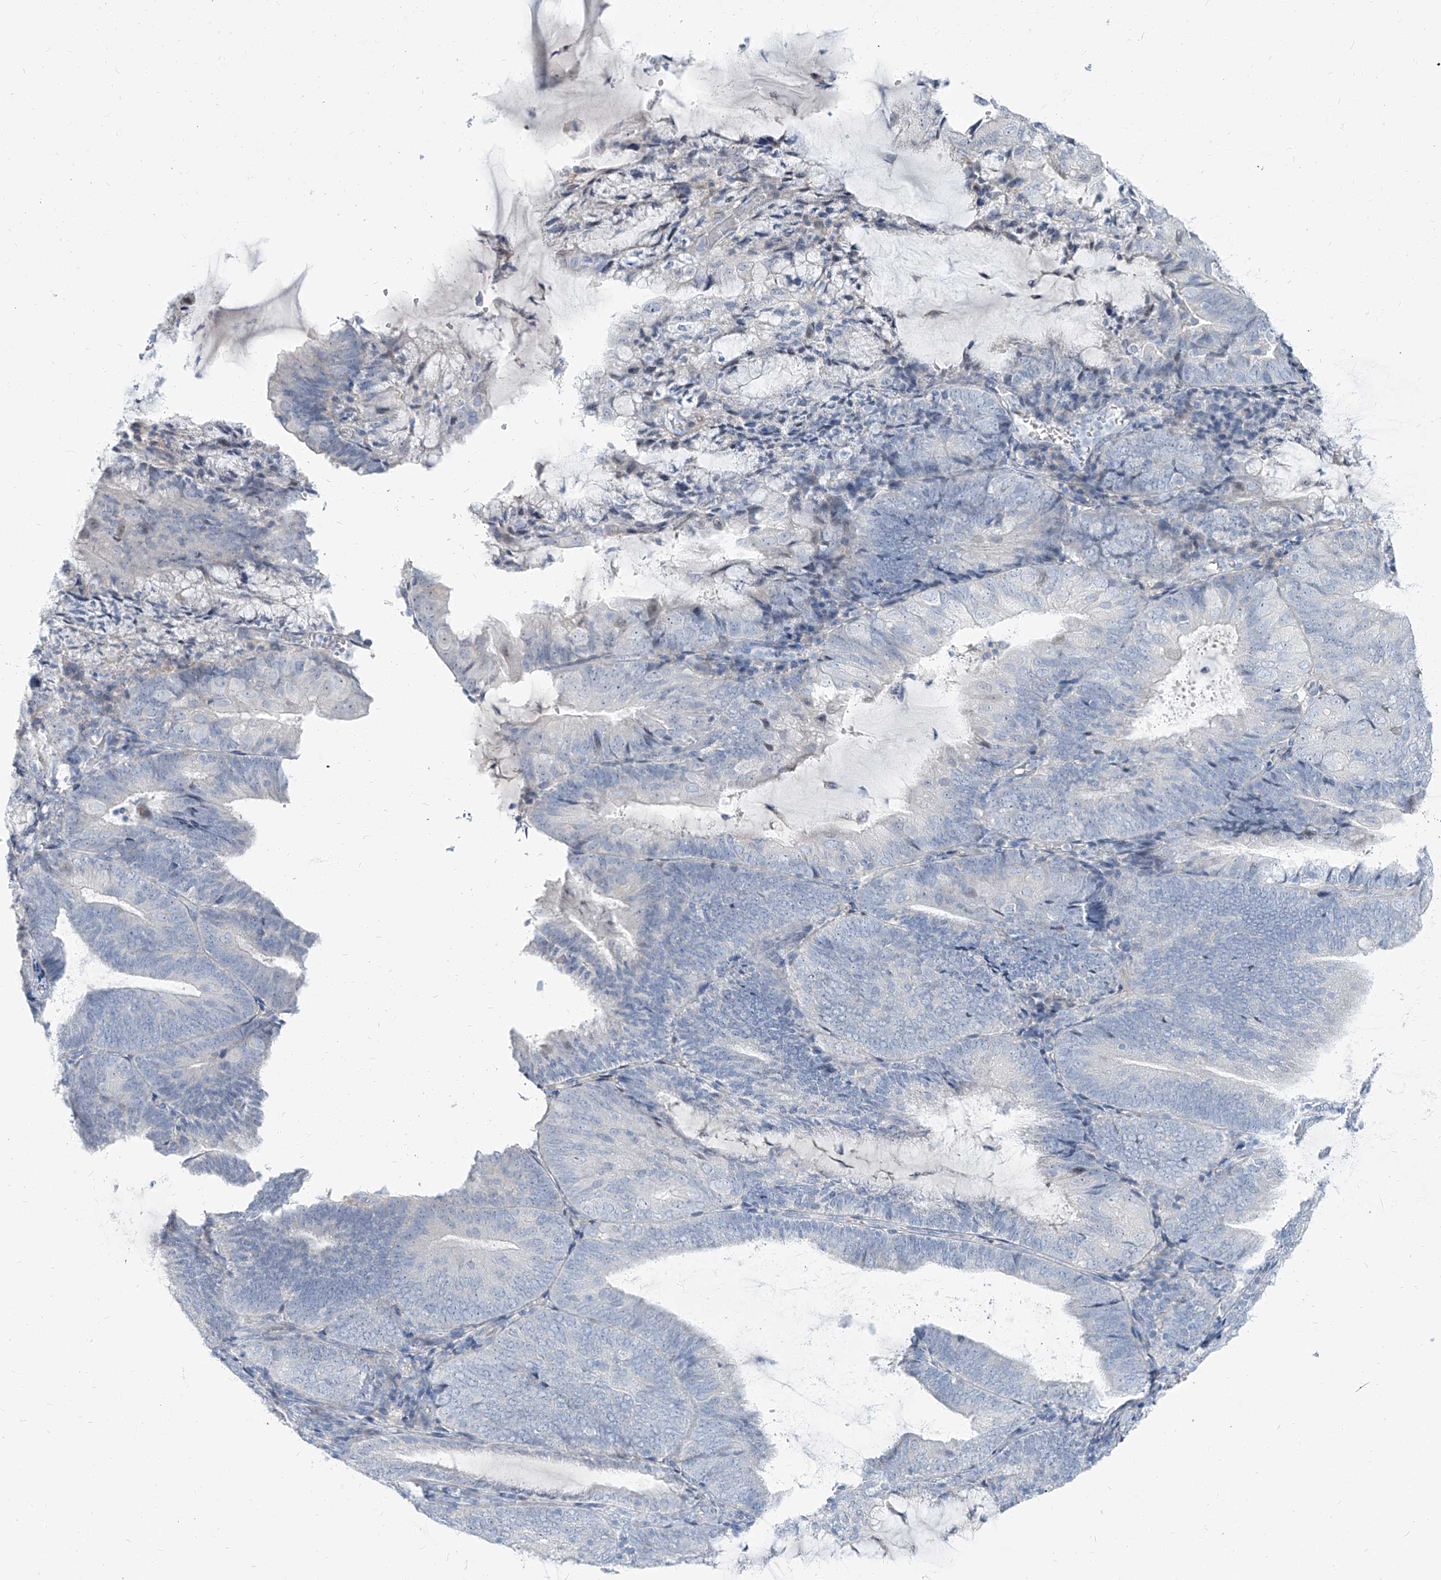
{"staining": {"intensity": "negative", "quantity": "none", "location": "none"}, "tissue": "endometrial cancer", "cell_type": "Tumor cells", "image_type": "cancer", "snomed": [{"axis": "morphology", "description": "Adenocarcinoma, NOS"}, {"axis": "topography", "description": "Endometrium"}], "caption": "High power microscopy micrograph of an immunohistochemistry (IHC) histopathology image of endometrial cancer, revealing no significant staining in tumor cells. The staining is performed using DAB brown chromogen with nuclei counter-stained in using hematoxylin.", "gene": "TXLNB", "patient": {"sex": "female", "age": 81}}